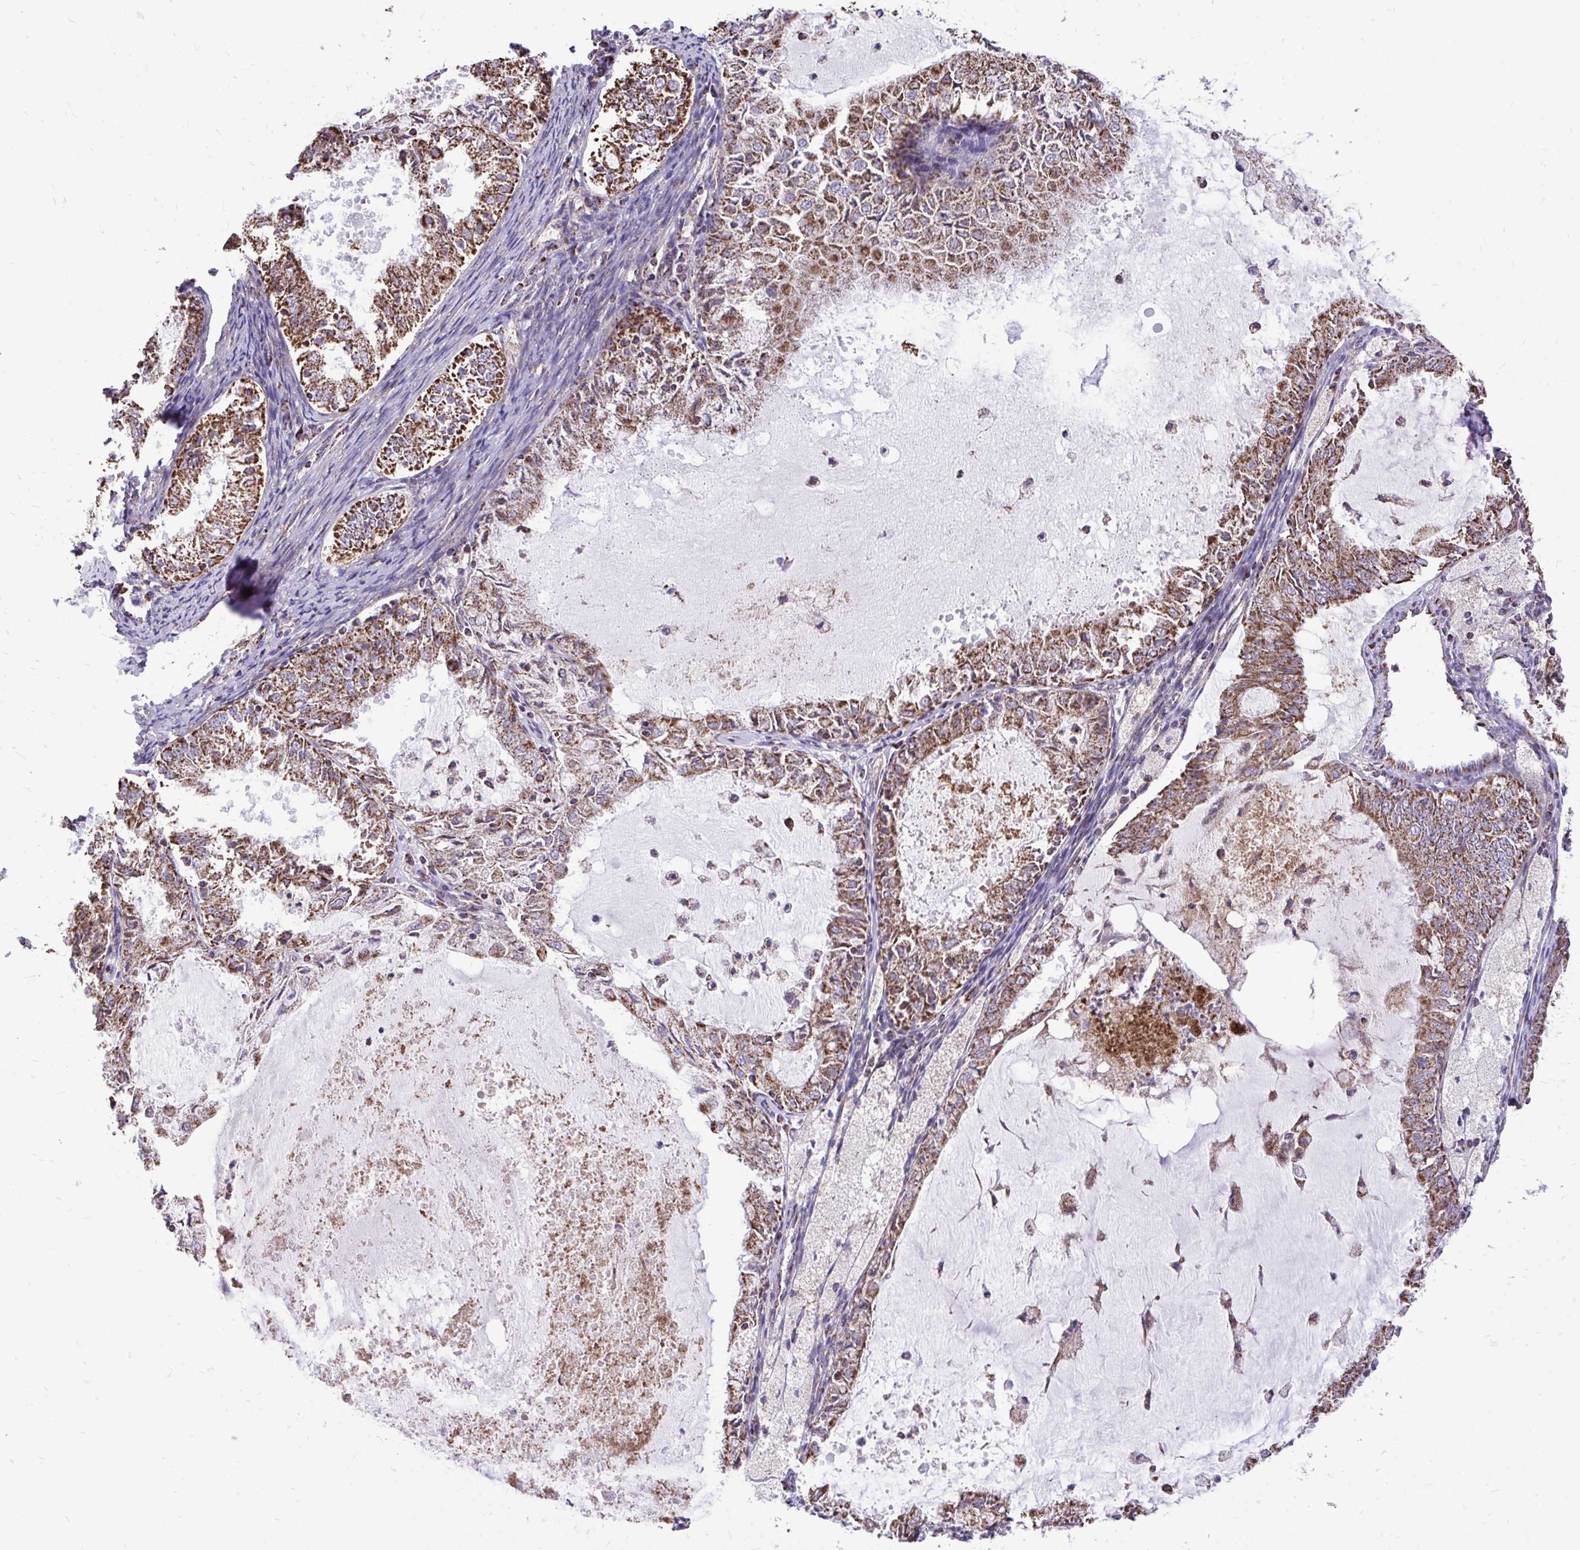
{"staining": {"intensity": "moderate", "quantity": ">75%", "location": "cytoplasmic/membranous"}, "tissue": "endometrial cancer", "cell_type": "Tumor cells", "image_type": "cancer", "snomed": [{"axis": "morphology", "description": "Adenocarcinoma, NOS"}, {"axis": "topography", "description": "Endometrium"}], "caption": "Protein expression by IHC exhibits moderate cytoplasmic/membranous expression in approximately >75% of tumor cells in endometrial cancer (adenocarcinoma).", "gene": "UBE2C", "patient": {"sex": "female", "age": 57}}